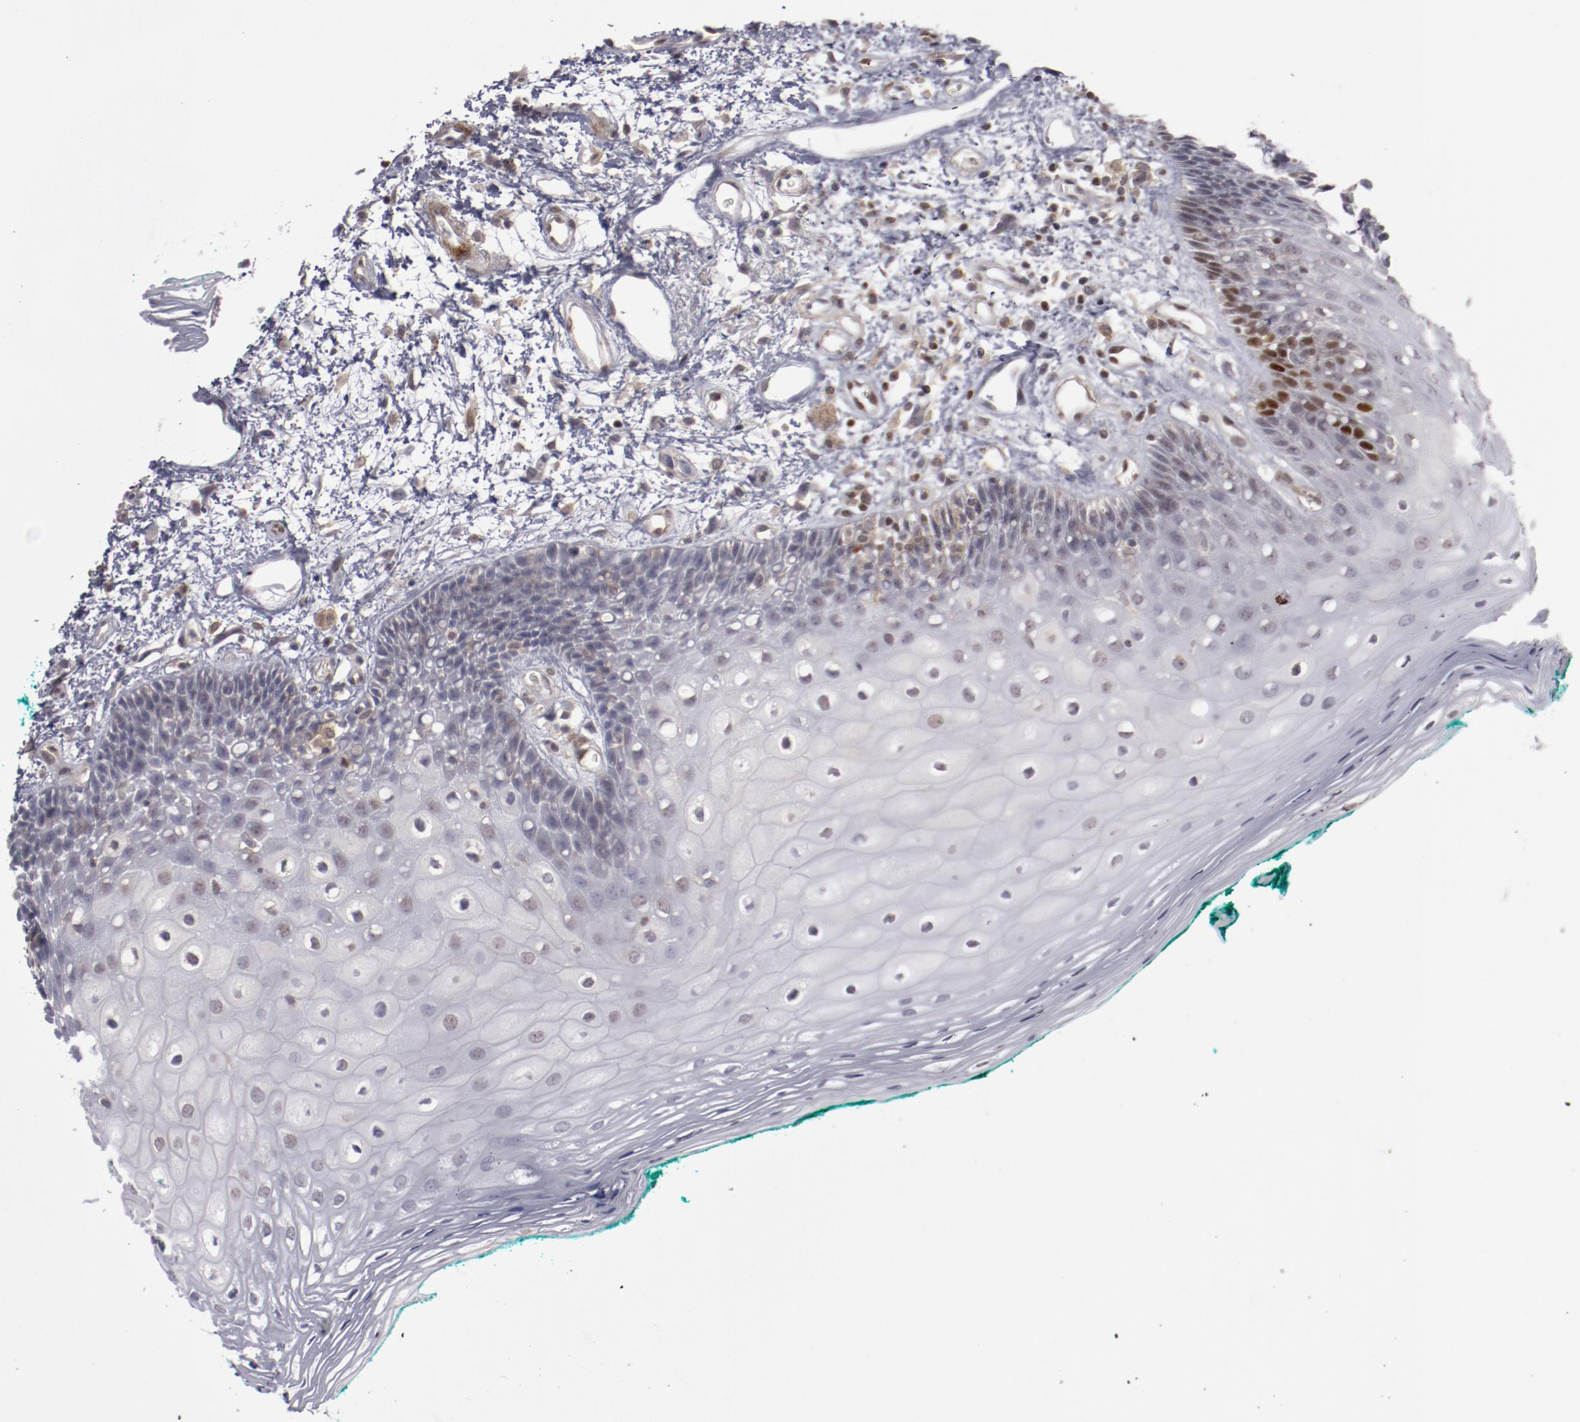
{"staining": {"intensity": "strong", "quantity": "<25%", "location": "nuclear"}, "tissue": "oral mucosa", "cell_type": "Squamous epithelial cells", "image_type": "normal", "snomed": [{"axis": "morphology", "description": "Normal tissue, NOS"}, {"axis": "morphology", "description": "Squamous cell carcinoma, NOS"}, {"axis": "topography", "description": "Skeletal muscle"}, {"axis": "topography", "description": "Oral tissue"}, {"axis": "topography", "description": "Head-Neck"}], "caption": "This histopathology image displays IHC staining of unremarkable oral mucosa, with medium strong nuclear expression in about <25% of squamous epithelial cells.", "gene": "LEF1", "patient": {"sex": "female", "age": 84}}